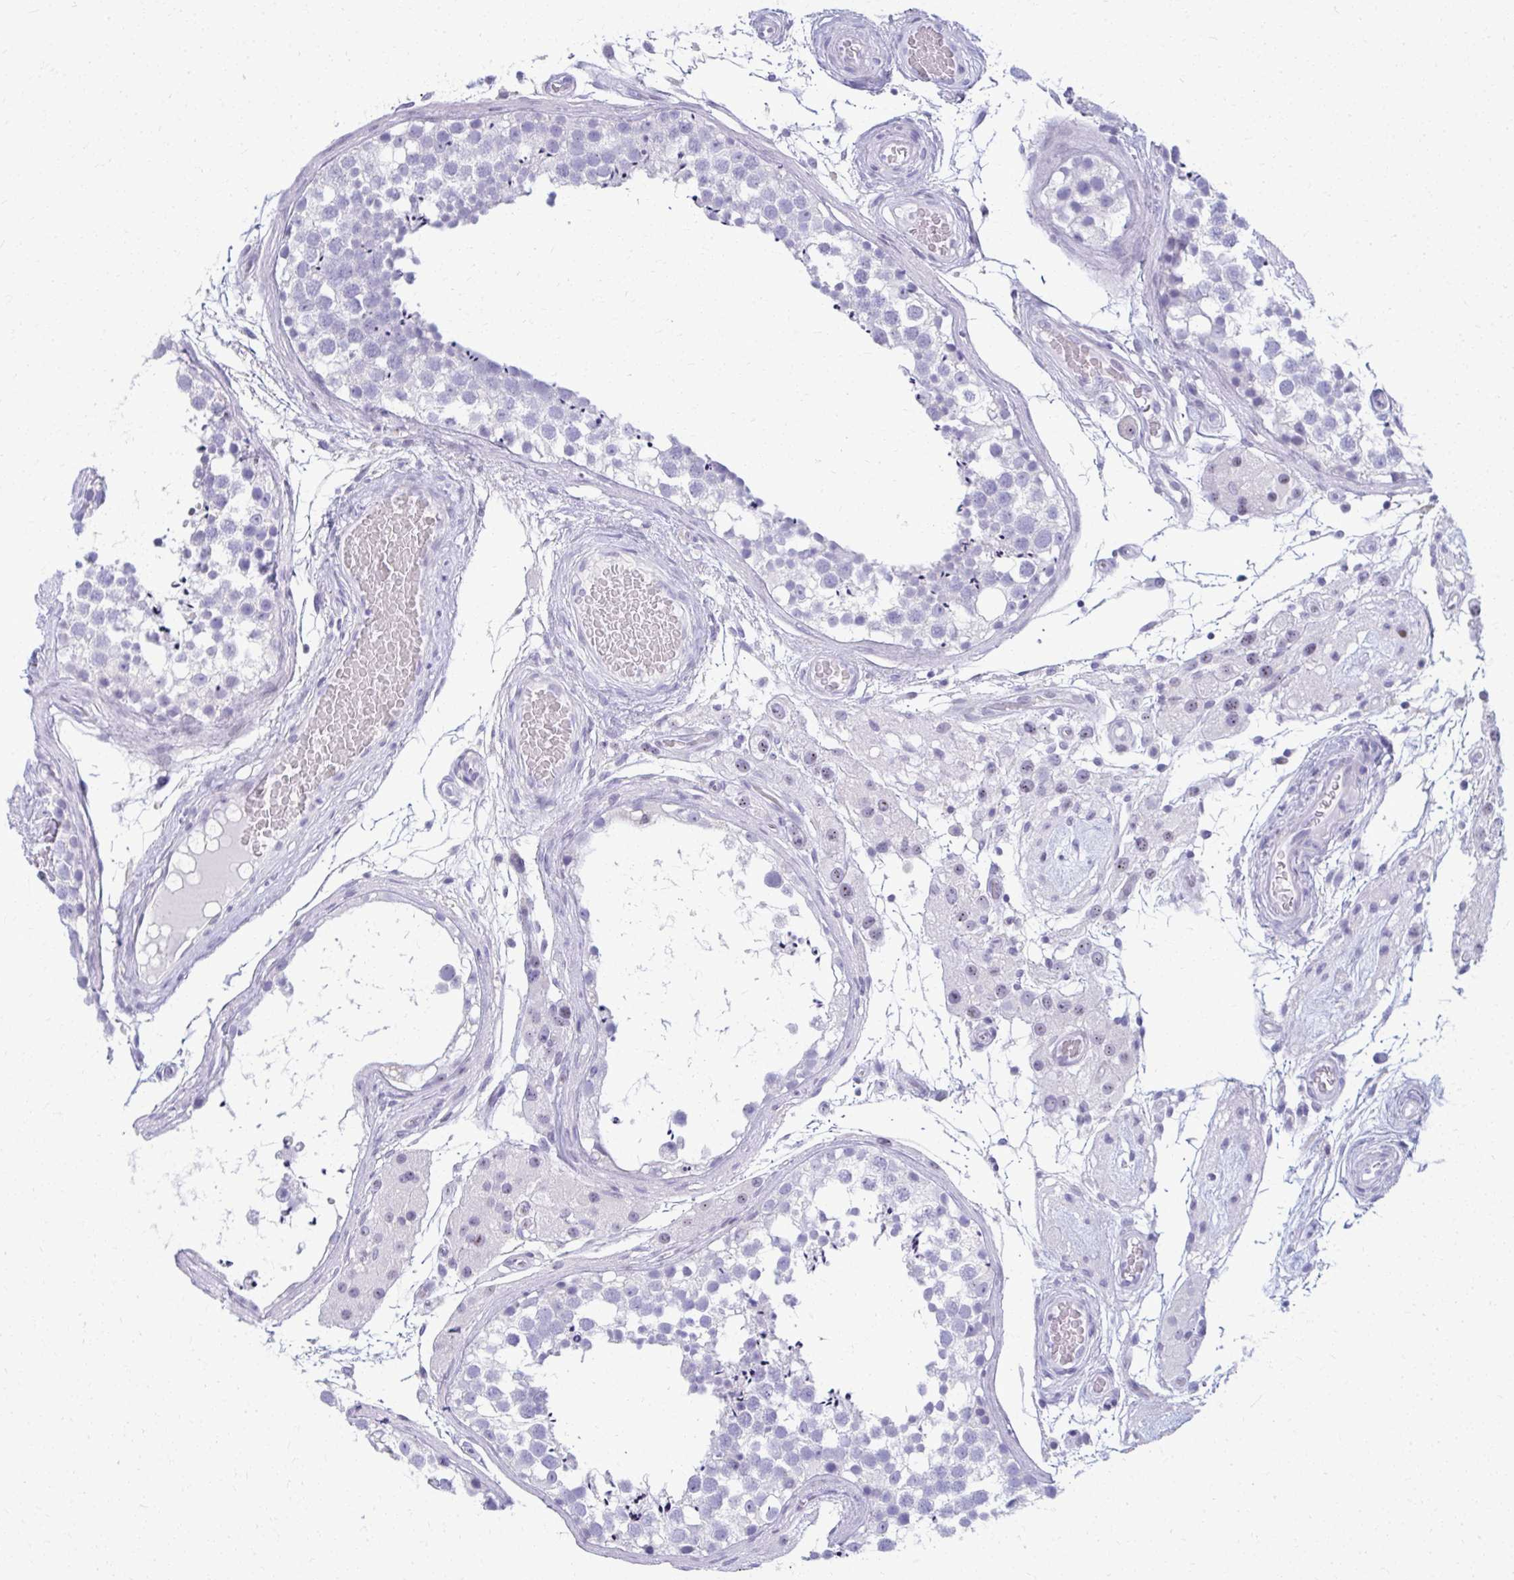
{"staining": {"intensity": "negative", "quantity": "none", "location": "none"}, "tissue": "testis", "cell_type": "Cells in seminiferous ducts", "image_type": "normal", "snomed": [{"axis": "morphology", "description": "Normal tissue, NOS"}, {"axis": "morphology", "description": "Seminoma, NOS"}, {"axis": "topography", "description": "Testis"}], "caption": "A high-resolution histopathology image shows IHC staining of unremarkable testis, which reveals no significant staining in cells in seminiferous ducts.", "gene": "ACSM2A", "patient": {"sex": "male", "age": 65}}